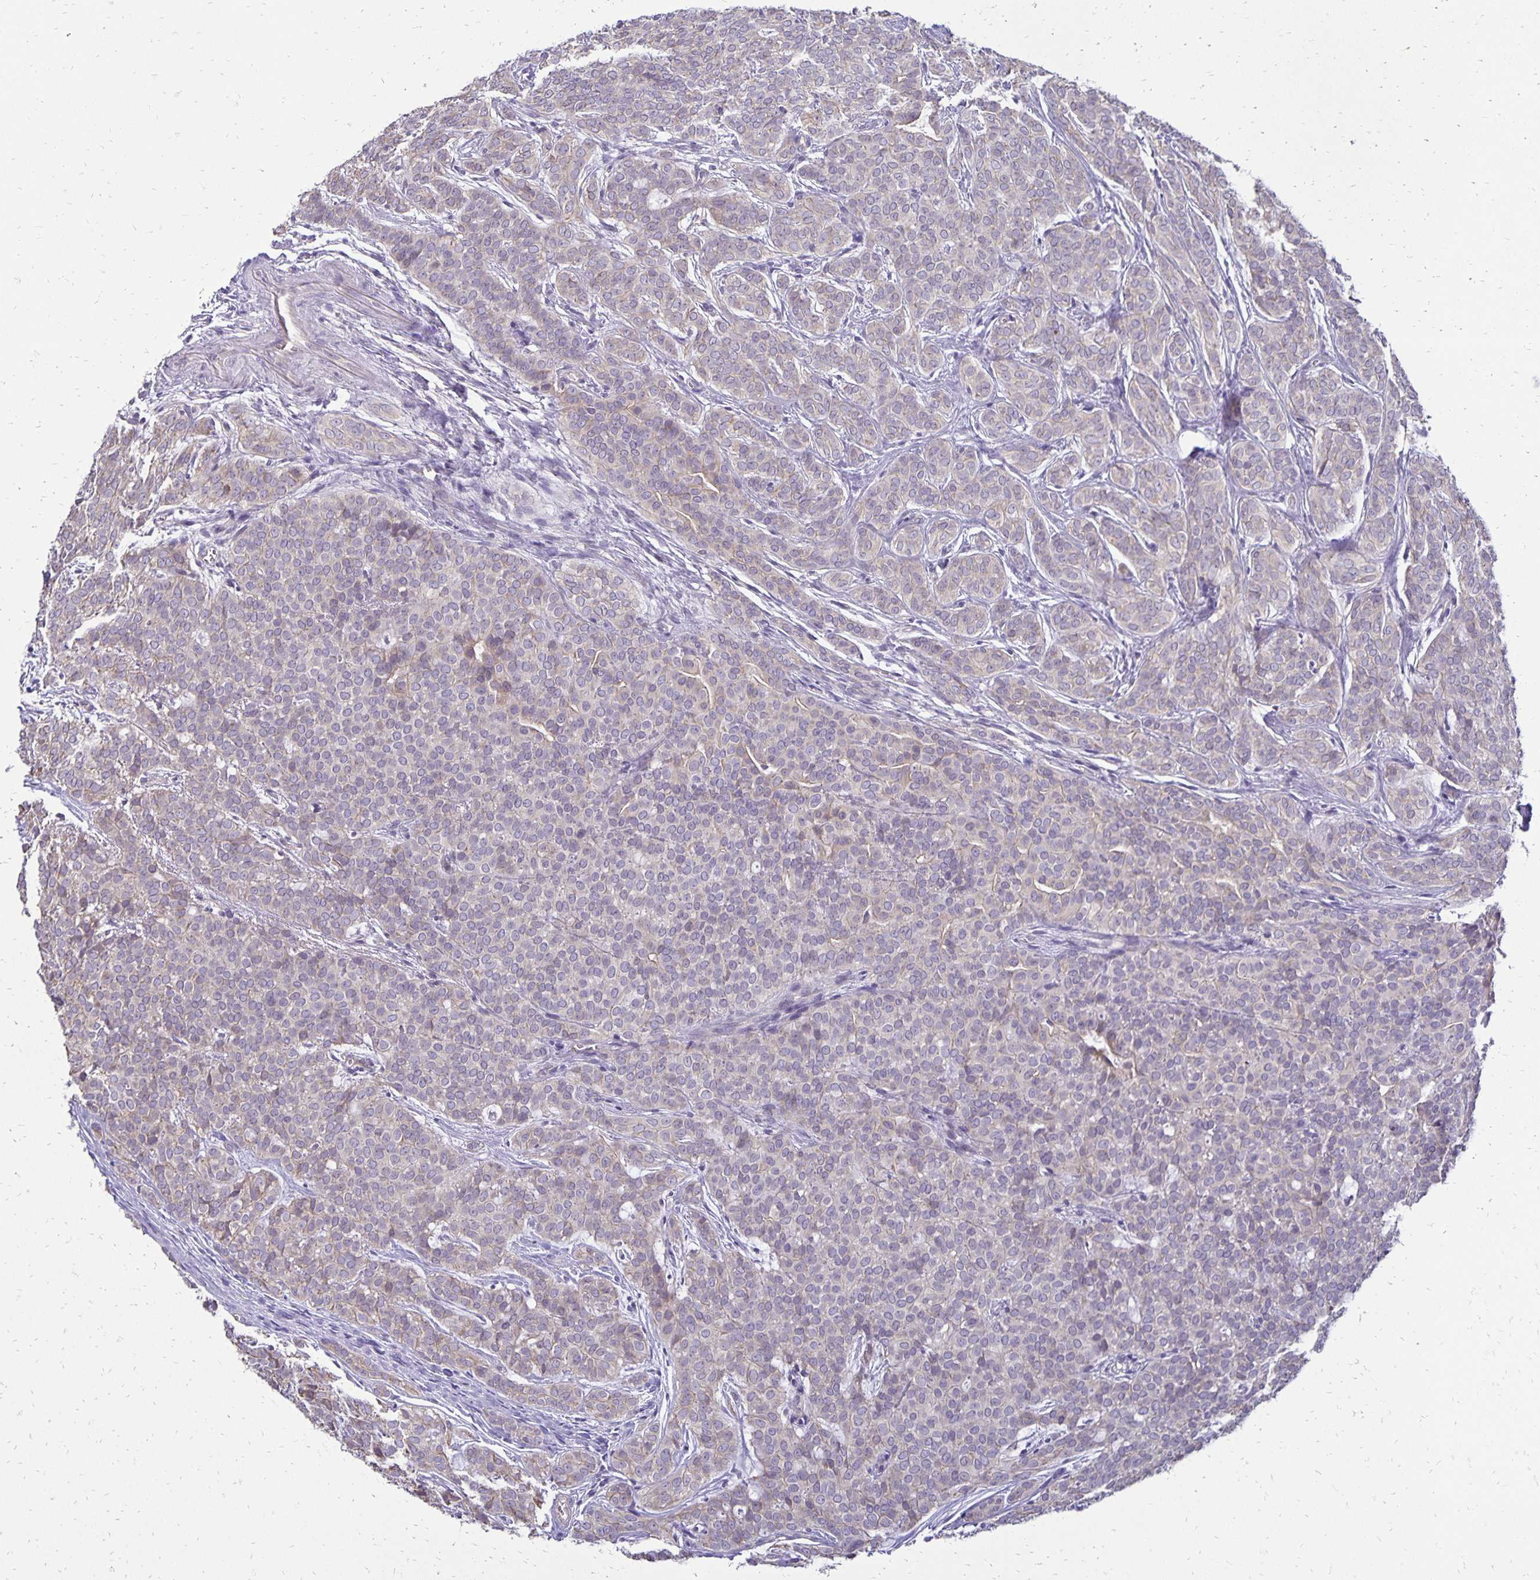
{"staining": {"intensity": "negative", "quantity": "none", "location": "none"}, "tissue": "head and neck cancer", "cell_type": "Tumor cells", "image_type": "cancer", "snomed": [{"axis": "morphology", "description": "Normal tissue, NOS"}, {"axis": "morphology", "description": "Adenocarcinoma, NOS"}, {"axis": "topography", "description": "Oral tissue"}, {"axis": "topography", "description": "Head-Neck"}], "caption": "This is a micrograph of IHC staining of head and neck cancer, which shows no expression in tumor cells.", "gene": "FN3K", "patient": {"sex": "female", "age": 57}}